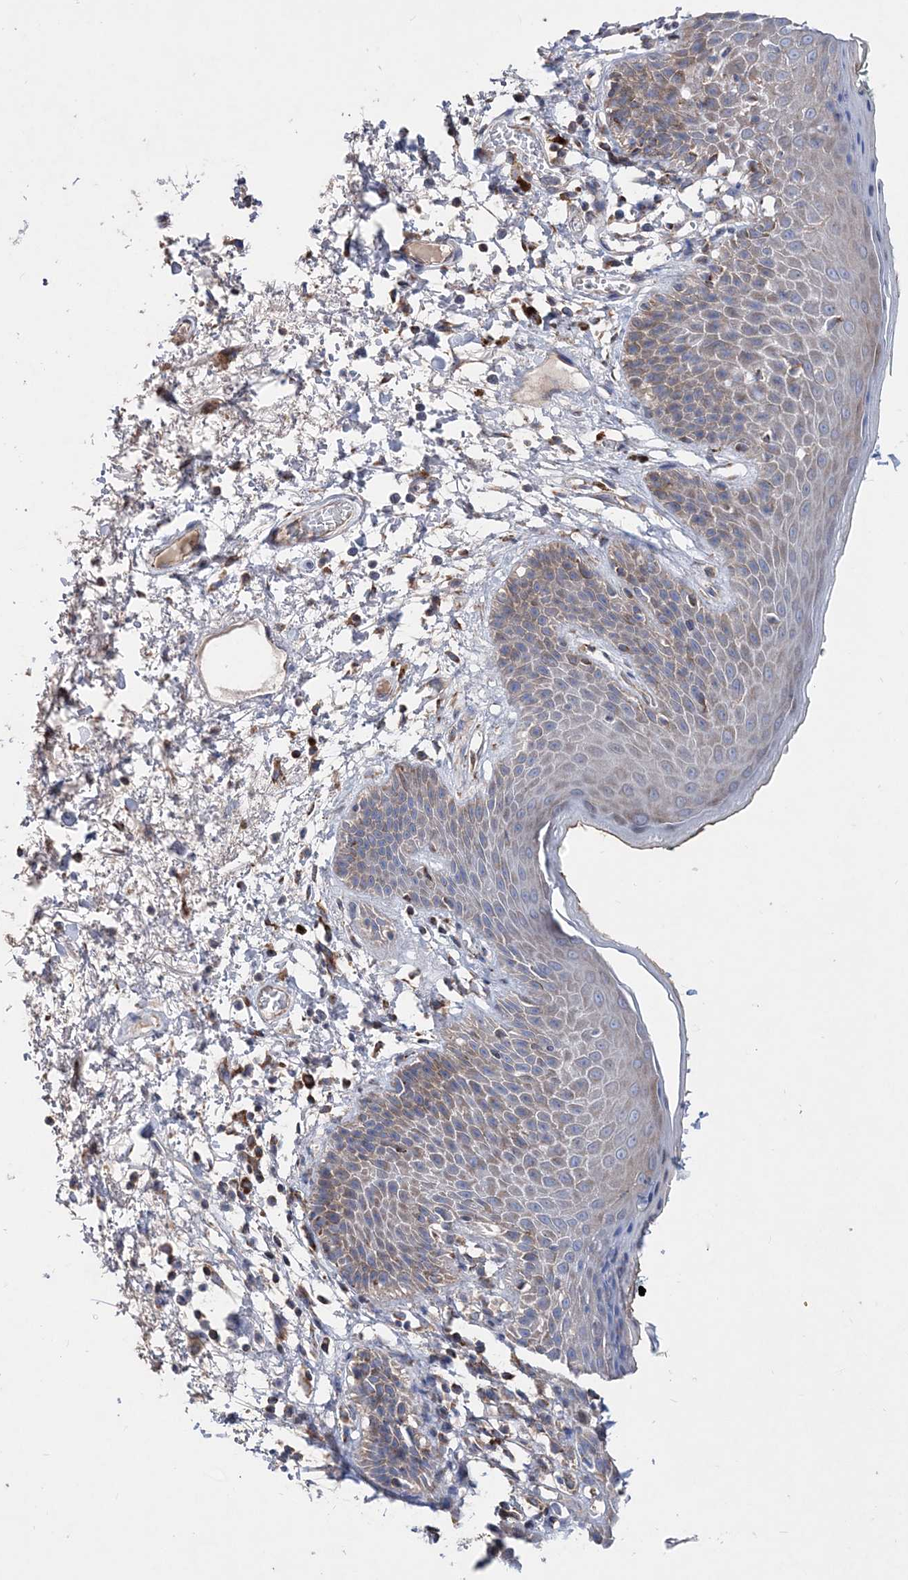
{"staining": {"intensity": "weak", "quantity": "<25%", "location": "cytoplasmic/membranous"}, "tissue": "skin", "cell_type": "Epidermal cells", "image_type": "normal", "snomed": [{"axis": "morphology", "description": "Normal tissue, NOS"}, {"axis": "topography", "description": "Anal"}], "caption": "An immunohistochemistry (IHC) histopathology image of unremarkable skin is shown. There is no staining in epidermal cells of skin. (Brightfield microscopy of DAB immunohistochemistry (IHC) at high magnification).", "gene": "NGLY1", "patient": {"sex": "male", "age": 74}}